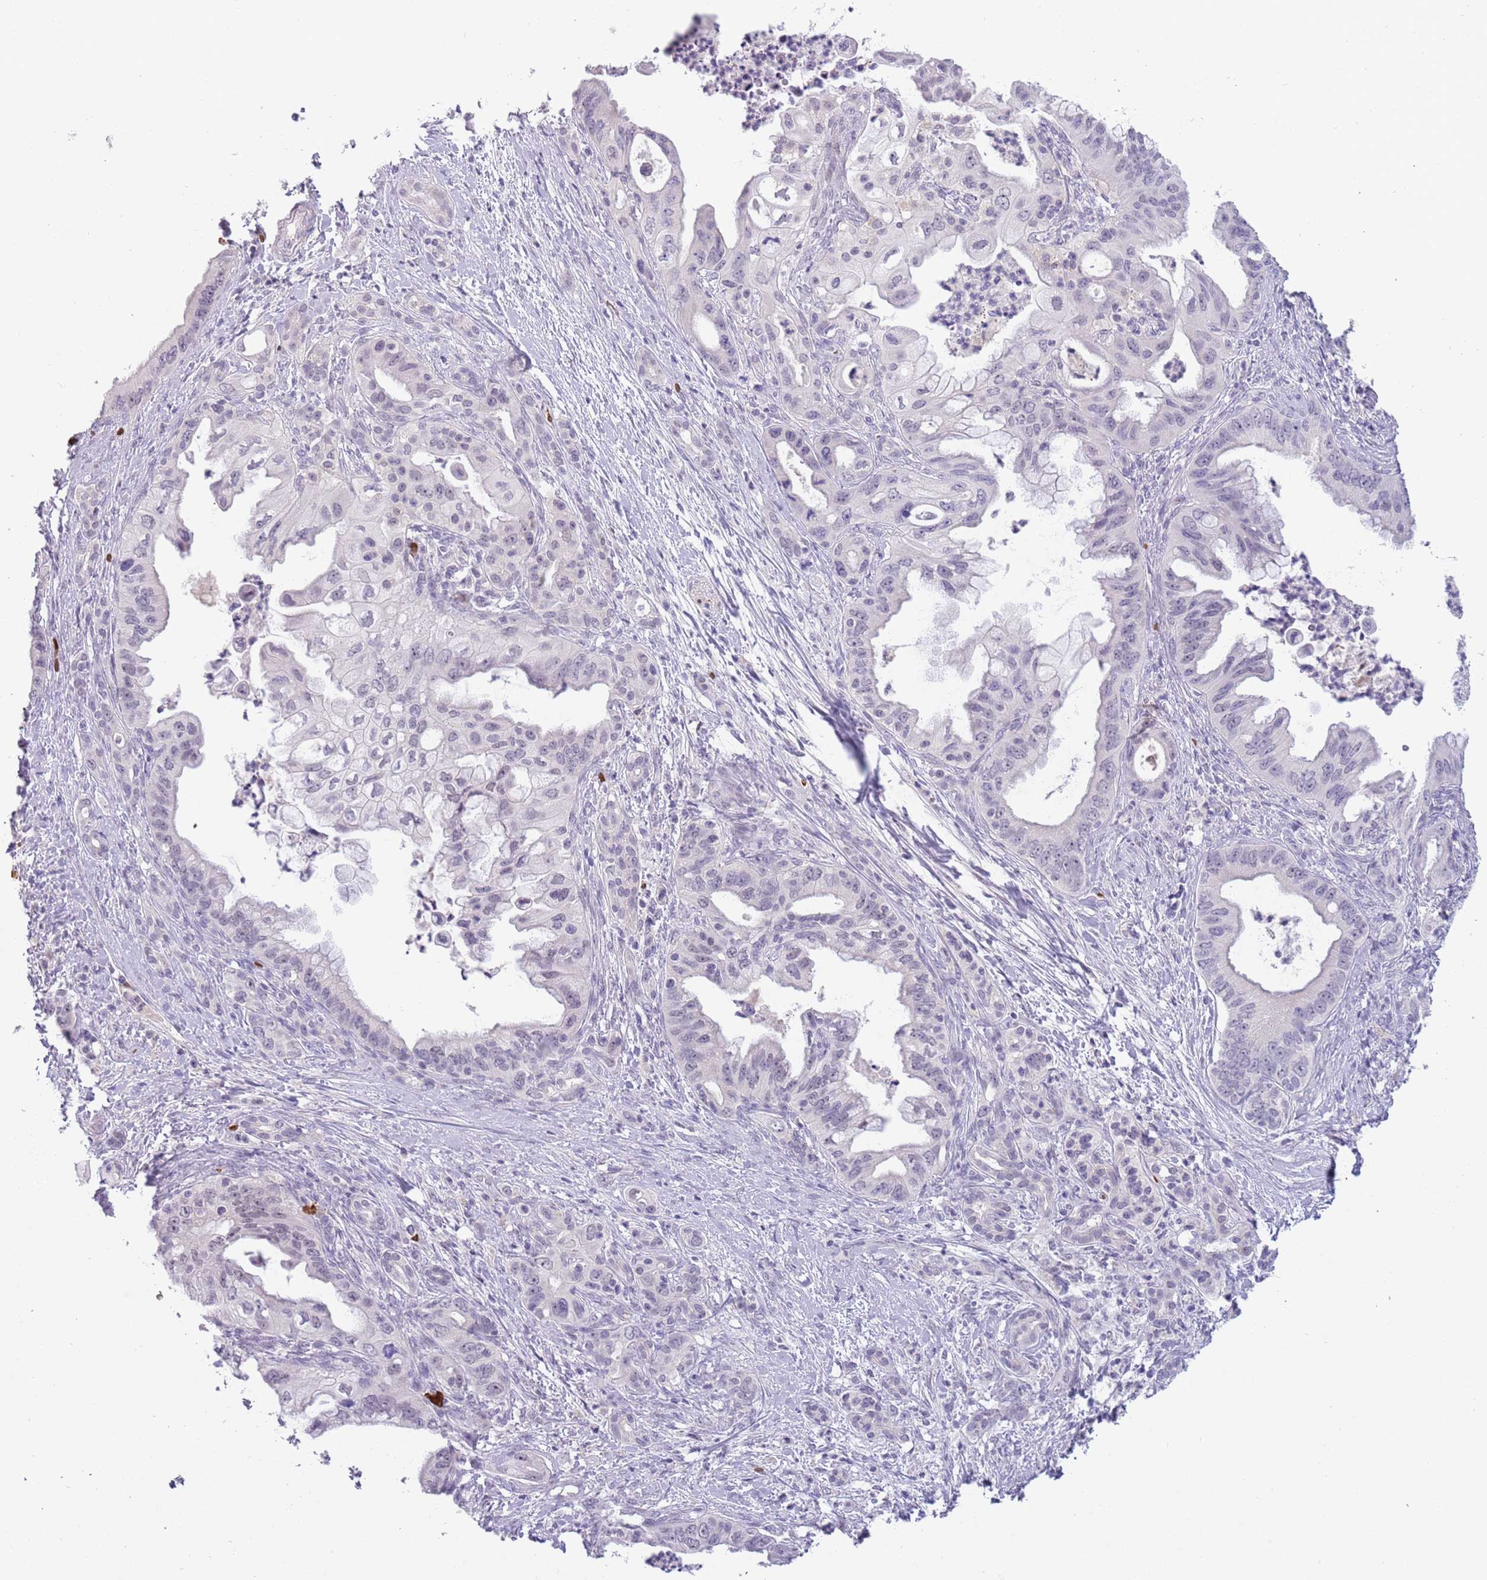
{"staining": {"intensity": "negative", "quantity": "none", "location": "none"}, "tissue": "pancreatic cancer", "cell_type": "Tumor cells", "image_type": "cancer", "snomed": [{"axis": "morphology", "description": "Adenocarcinoma, NOS"}, {"axis": "topography", "description": "Pancreas"}], "caption": "Micrograph shows no significant protein expression in tumor cells of pancreatic adenocarcinoma.", "gene": "LYPD6B", "patient": {"sex": "male", "age": 58}}